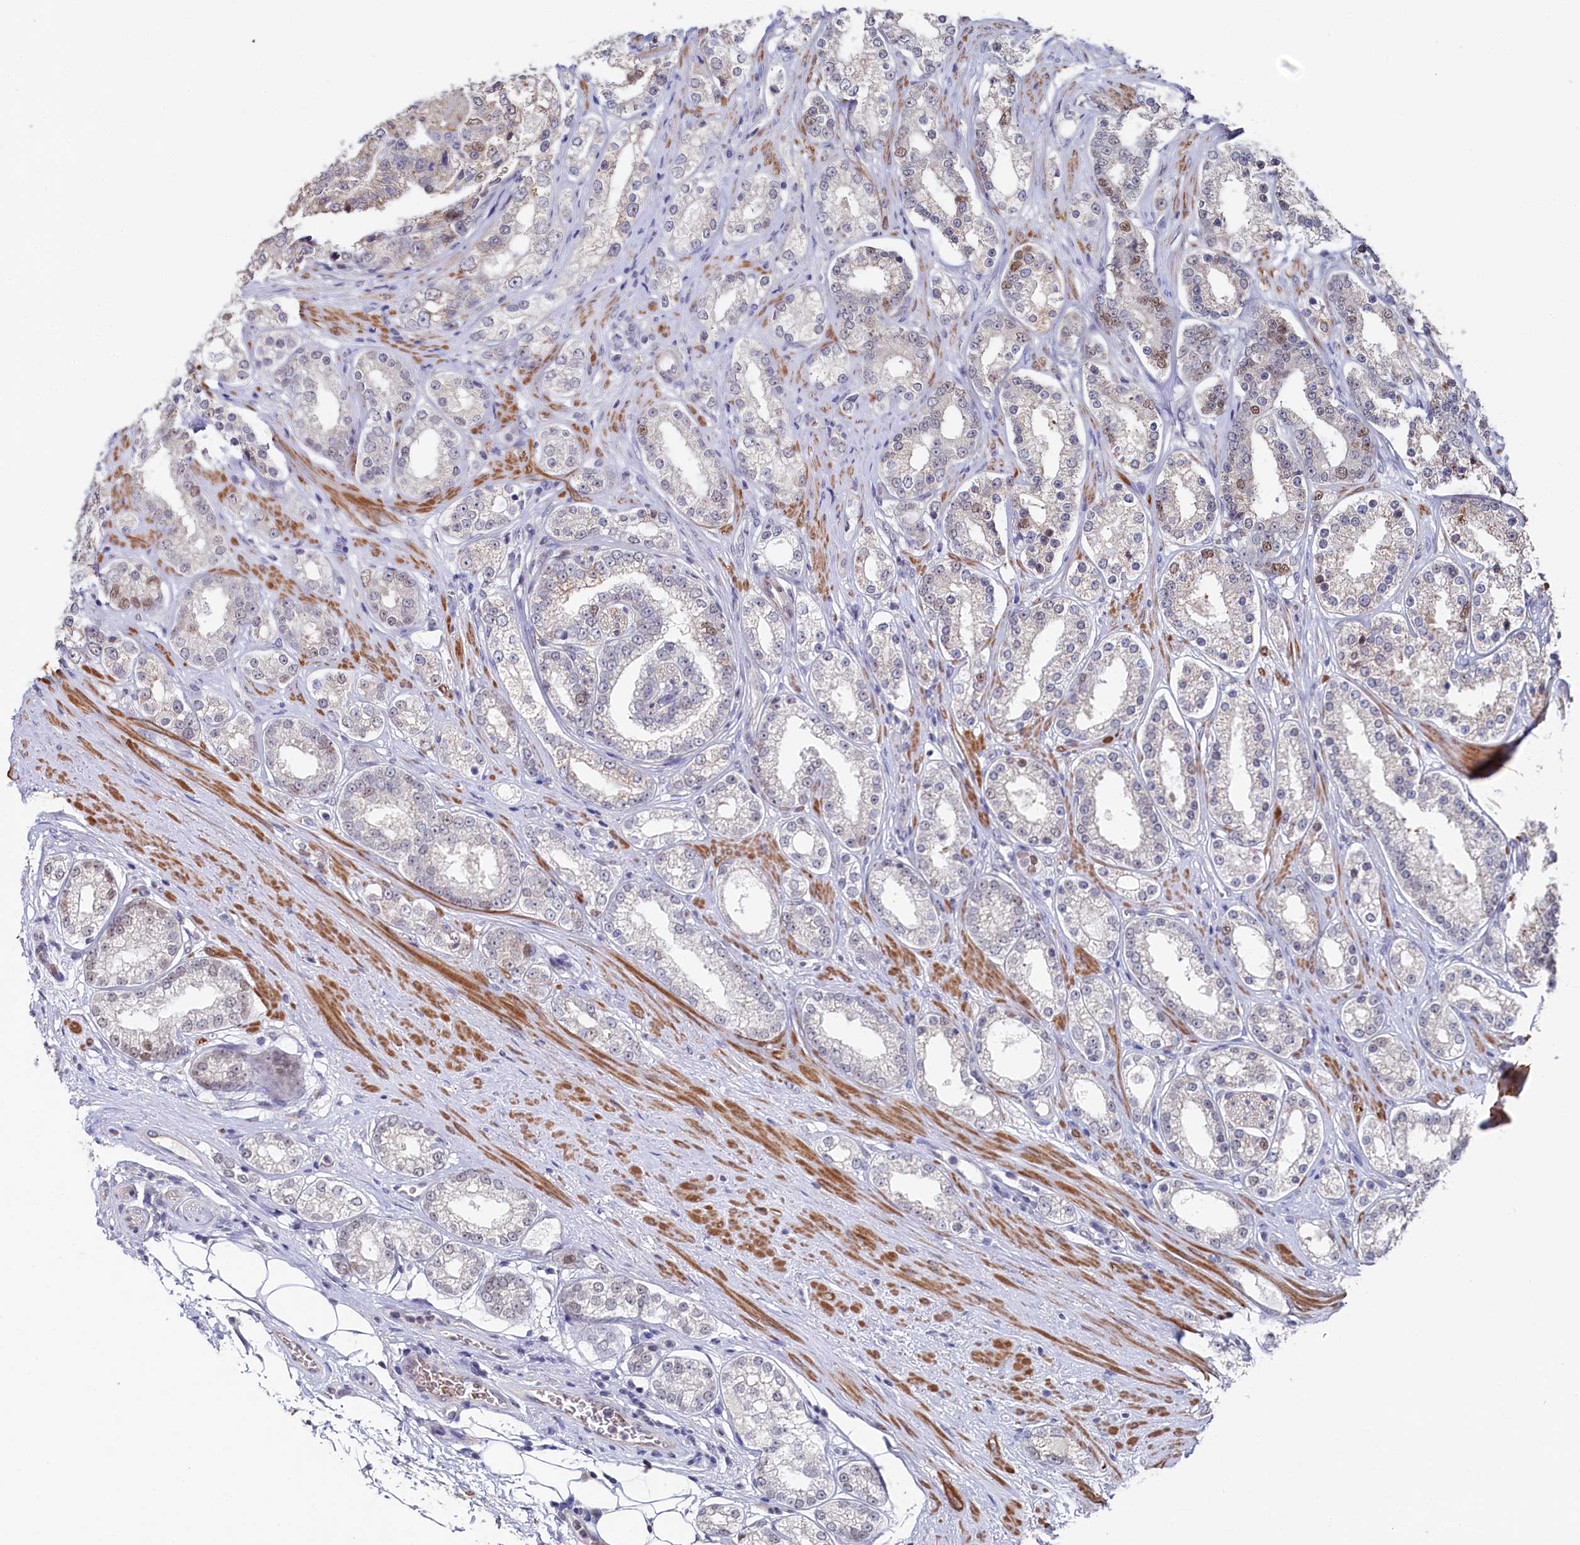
{"staining": {"intensity": "weak", "quantity": "<25%", "location": "nuclear"}, "tissue": "prostate cancer", "cell_type": "Tumor cells", "image_type": "cancer", "snomed": [{"axis": "morphology", "description": "Normal tissue, NOS"}, {"axis": "morphology", "description": "Adenocarcinoma, High grade"}, {"axis": "topography", "description": "Prostate"}], "caption": "Prostate cancer (high-grade adenocarcinoma) was stained to show a protein in brown. There is no significant positivity in tumor cells. (DAB (3,3'-diaminobenzidine) immunohistochemistry visualized using brightfield microscopy, high magnification).", "gene": "TIGD4", "patient": {"sex": "male", "age": 83}}